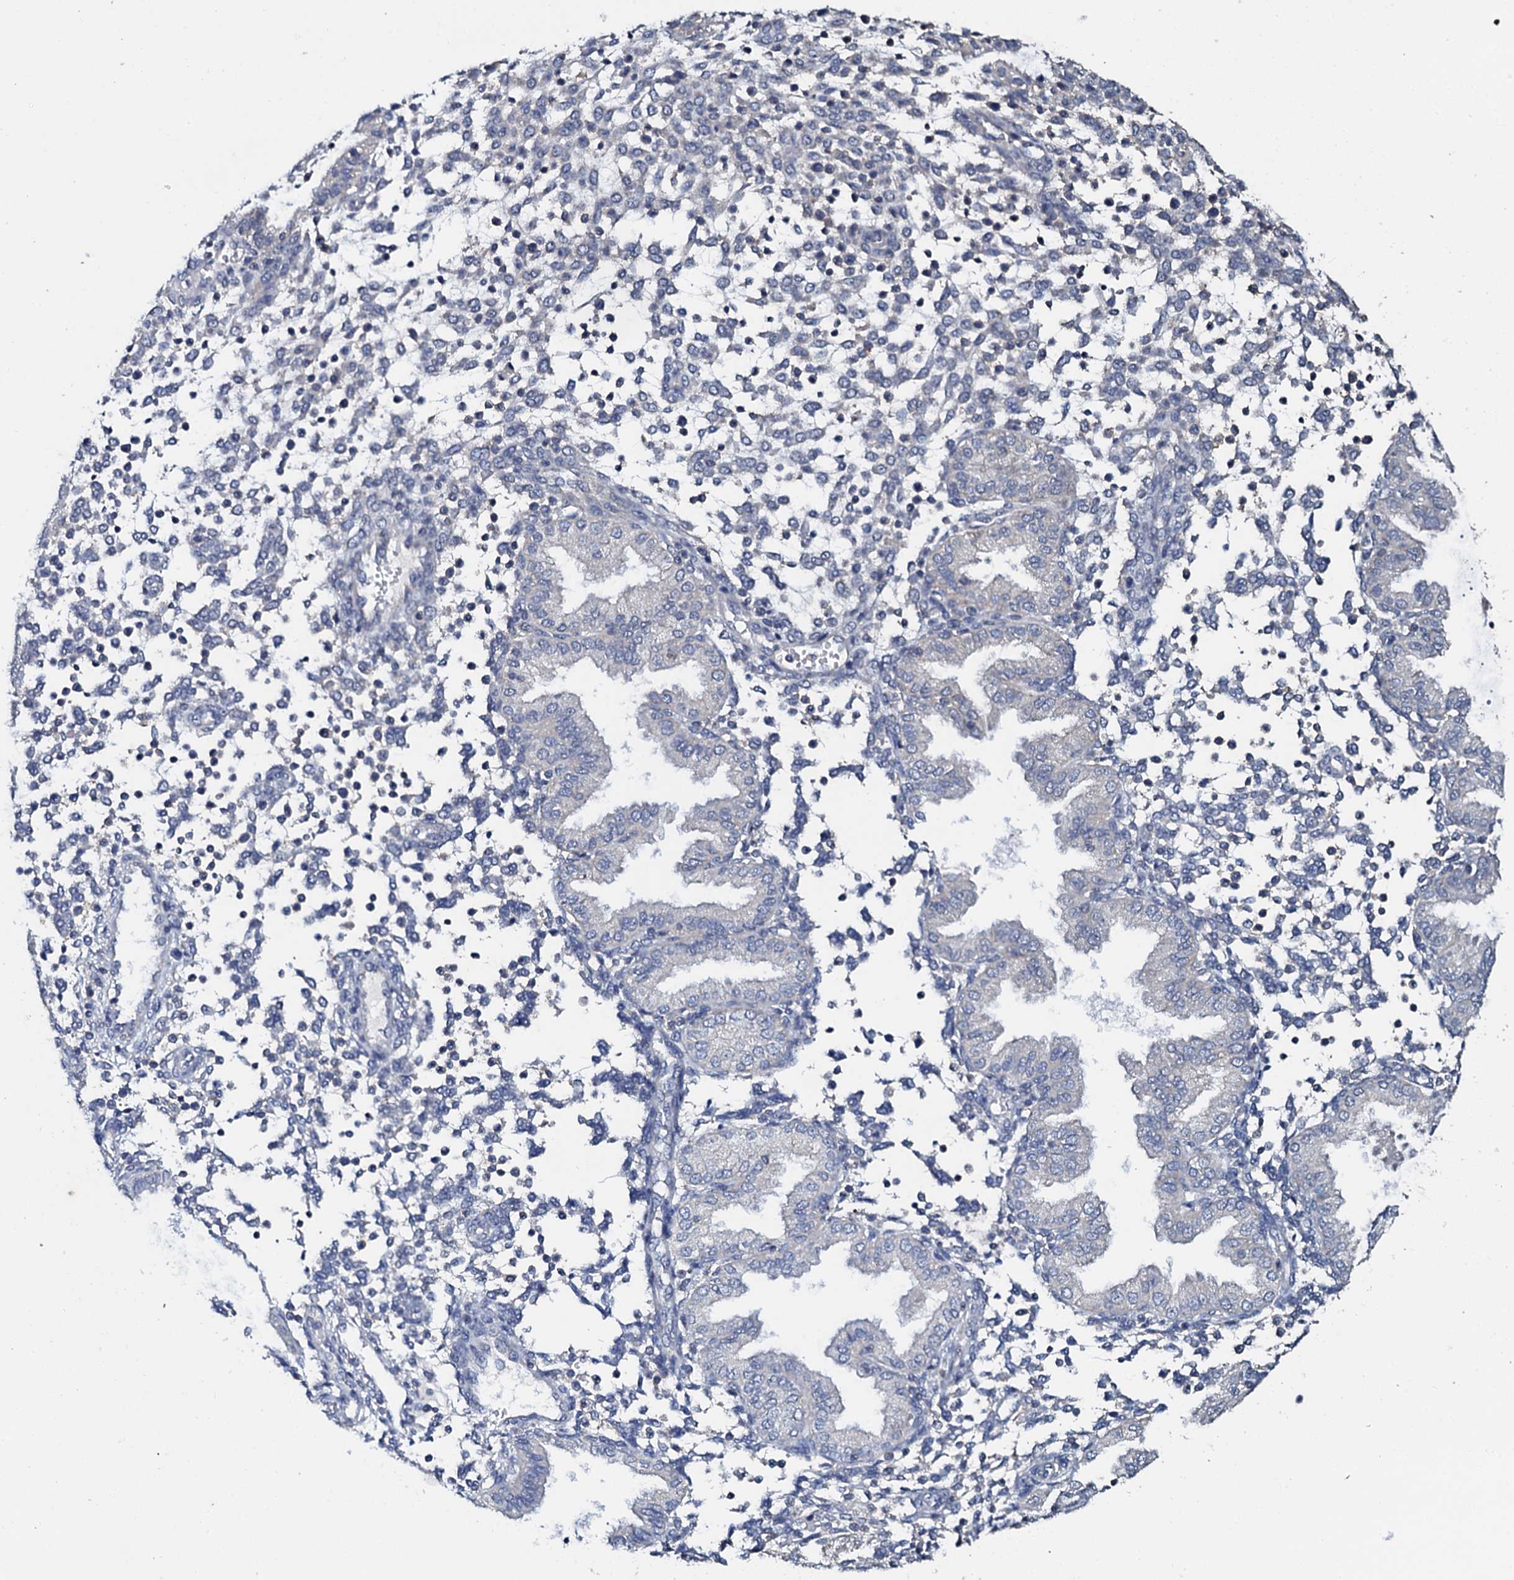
{"staining": {"intensity": "negative", "quantity": "none", "location": "none"}, "tissue": "endometrium", "cell_type": "Cells in endometrial stroma", "image_type": "normal", "snomed": [{"axis": "morphology", "description": "Normal tissue, NOS"}, {"axis": "topography", "description": "Endometrium"}], "caption": "Micrograph shows no protein expression in cells in endometrial stroma of unremarkable endometrium.", "gene": "SLC37A4", "patient": {"sex": "female", "age": 53}}